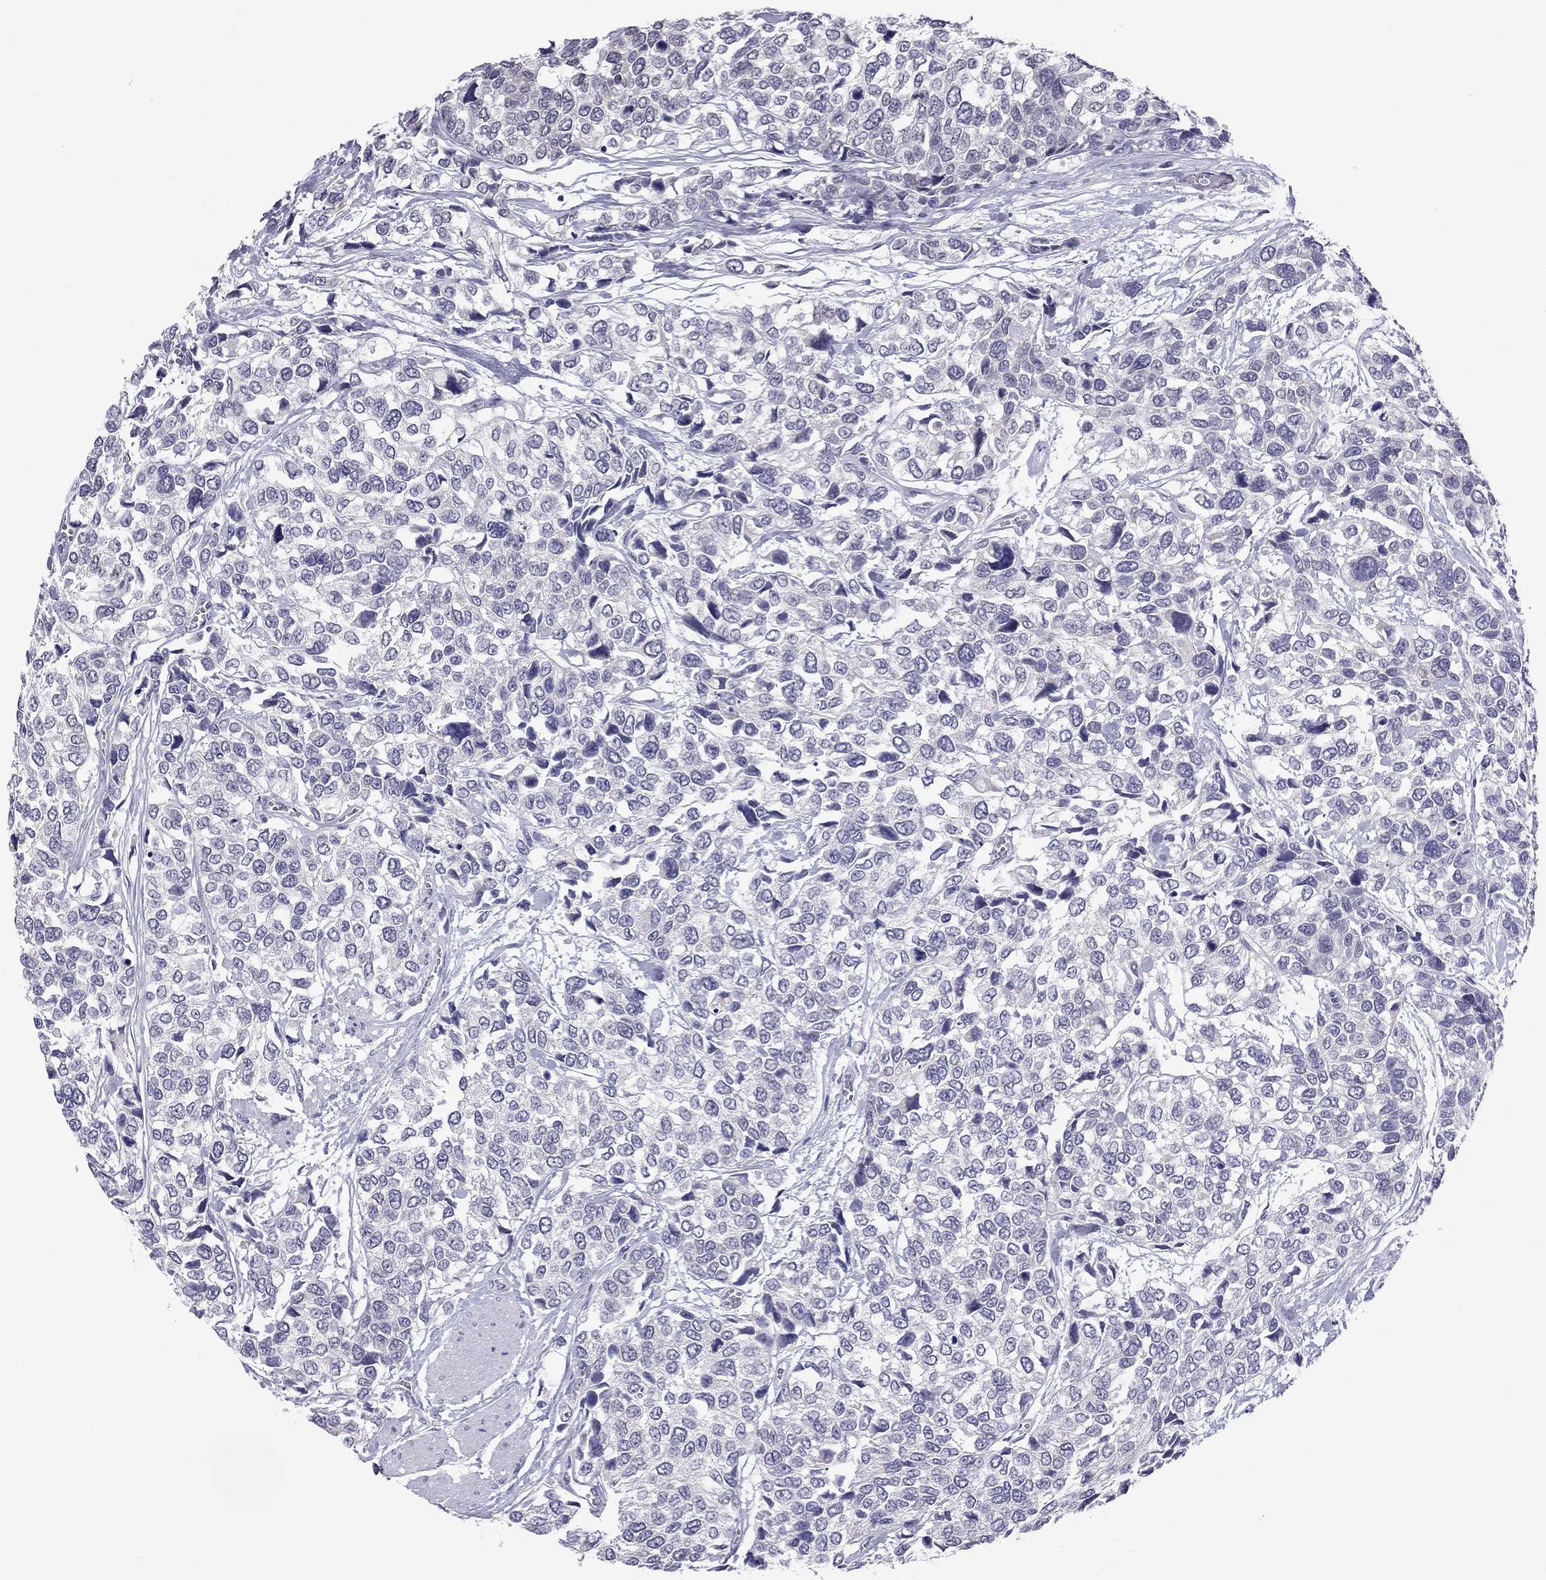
{"staining": {"intensity": "negative", "quantity": "none", "location": "none"}, "tissue": "urothelial cancer", "cell_type": "Tumor cells", "image_type": "cancer", "snomed": [{"axis": "morphology", "description": "Urothelial carcinoma, High grade"}, {"axis": "topography", "description": "Urinary bladder"}], "caption": "Tumor cells are negative for protein expression in human urothelial cancer.", "gene": "PPP1R3A", "patient": {"sex": "male", "age": 77}}